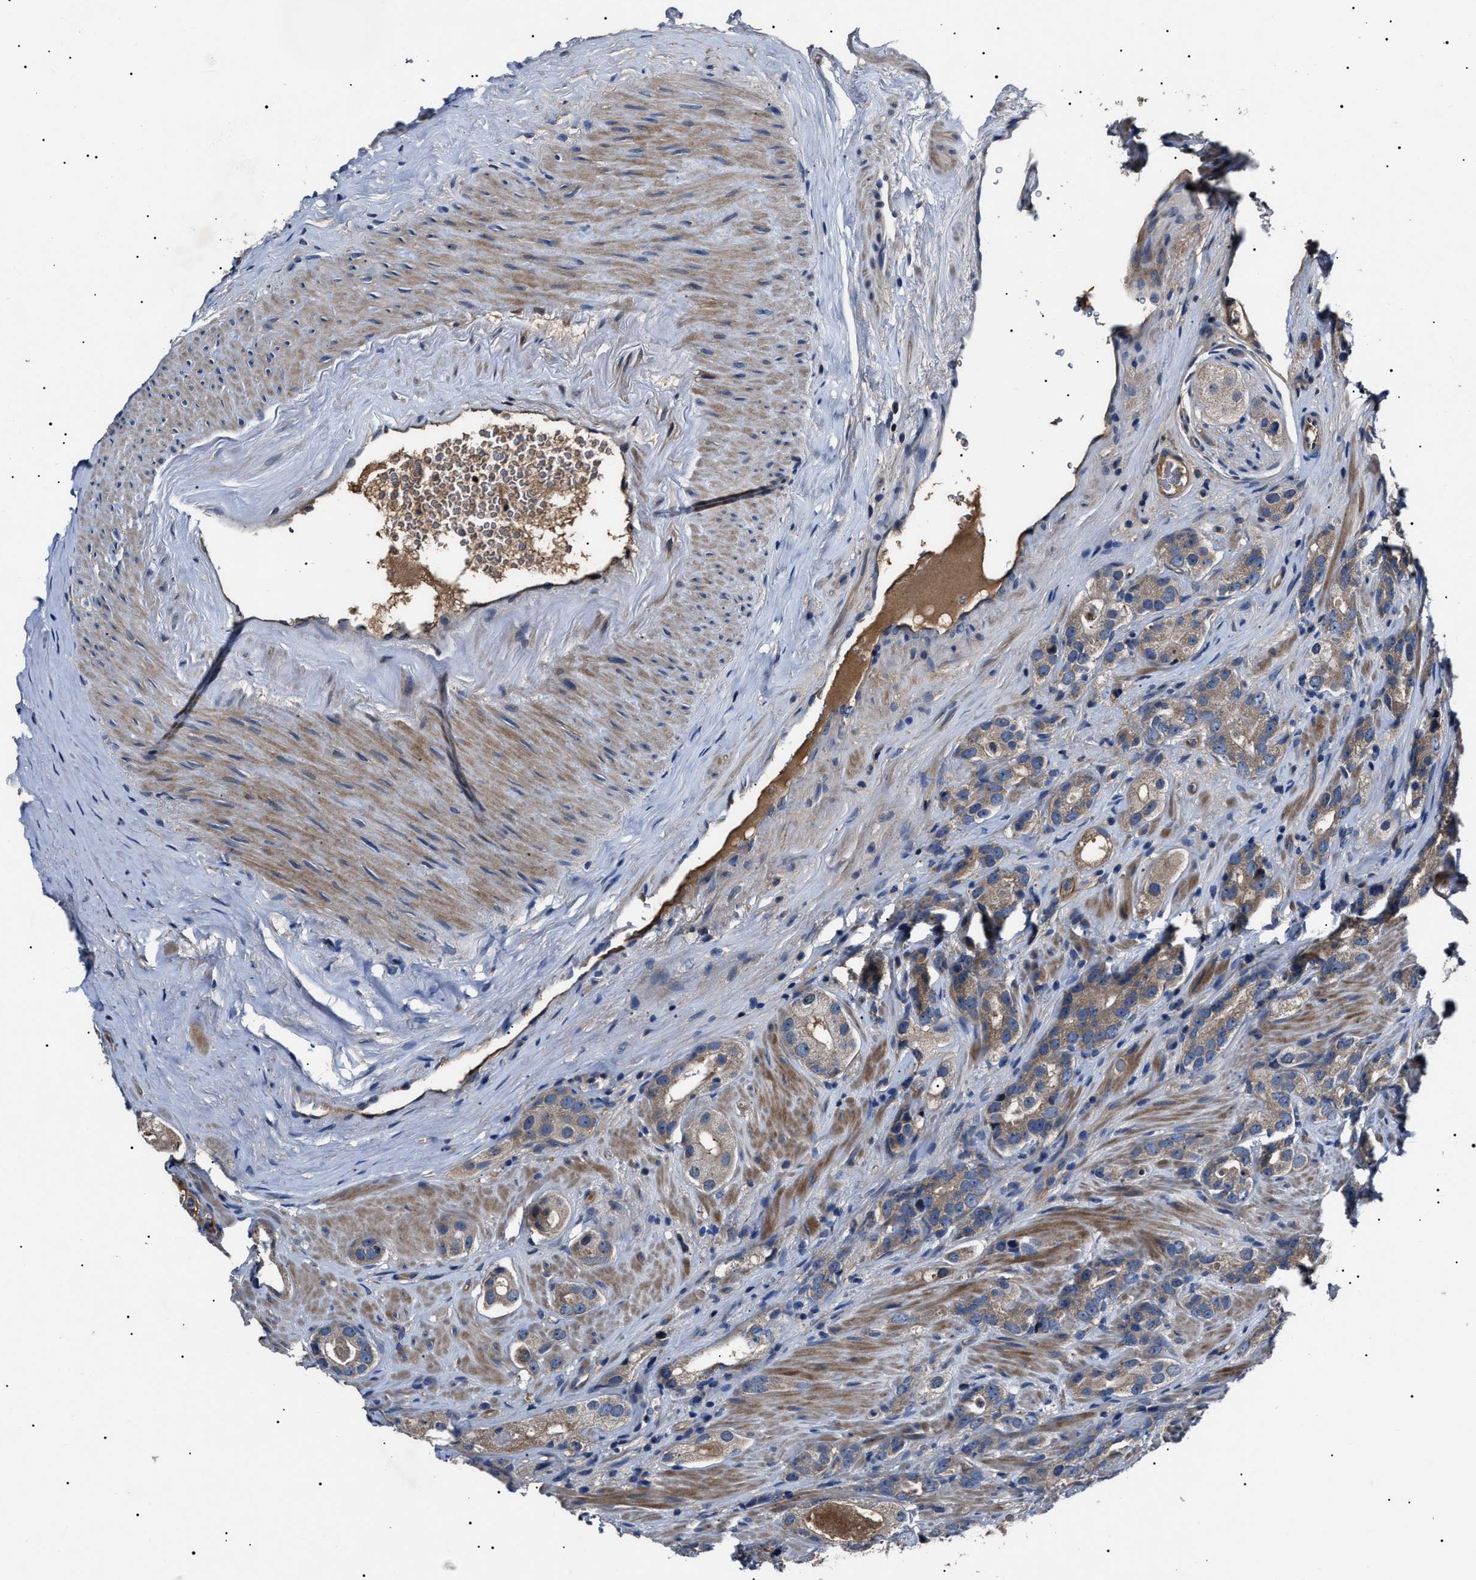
{"staining": {"intensity": "weak", "quantity": ">75%", "location": "cytoplasmic/membranous"}, "tissue": "prostate cancer", "cell_type": "Tumor cells", "image_type": "cancer", "snomed": [{"axis": "morphology", "description": "Adenocarcinoma, High grade"}, {"axis": "topography", "description": "Prostate"}], "caption": "A photomicrograph of human prostate cancer (adenocarcinoma (high-grade)) stained for a protein displays weak cytoplasmic/membranous brown staining in tumor cells.", "gene": "IFT81", "patient": {"sex": "male", "age": 63}}